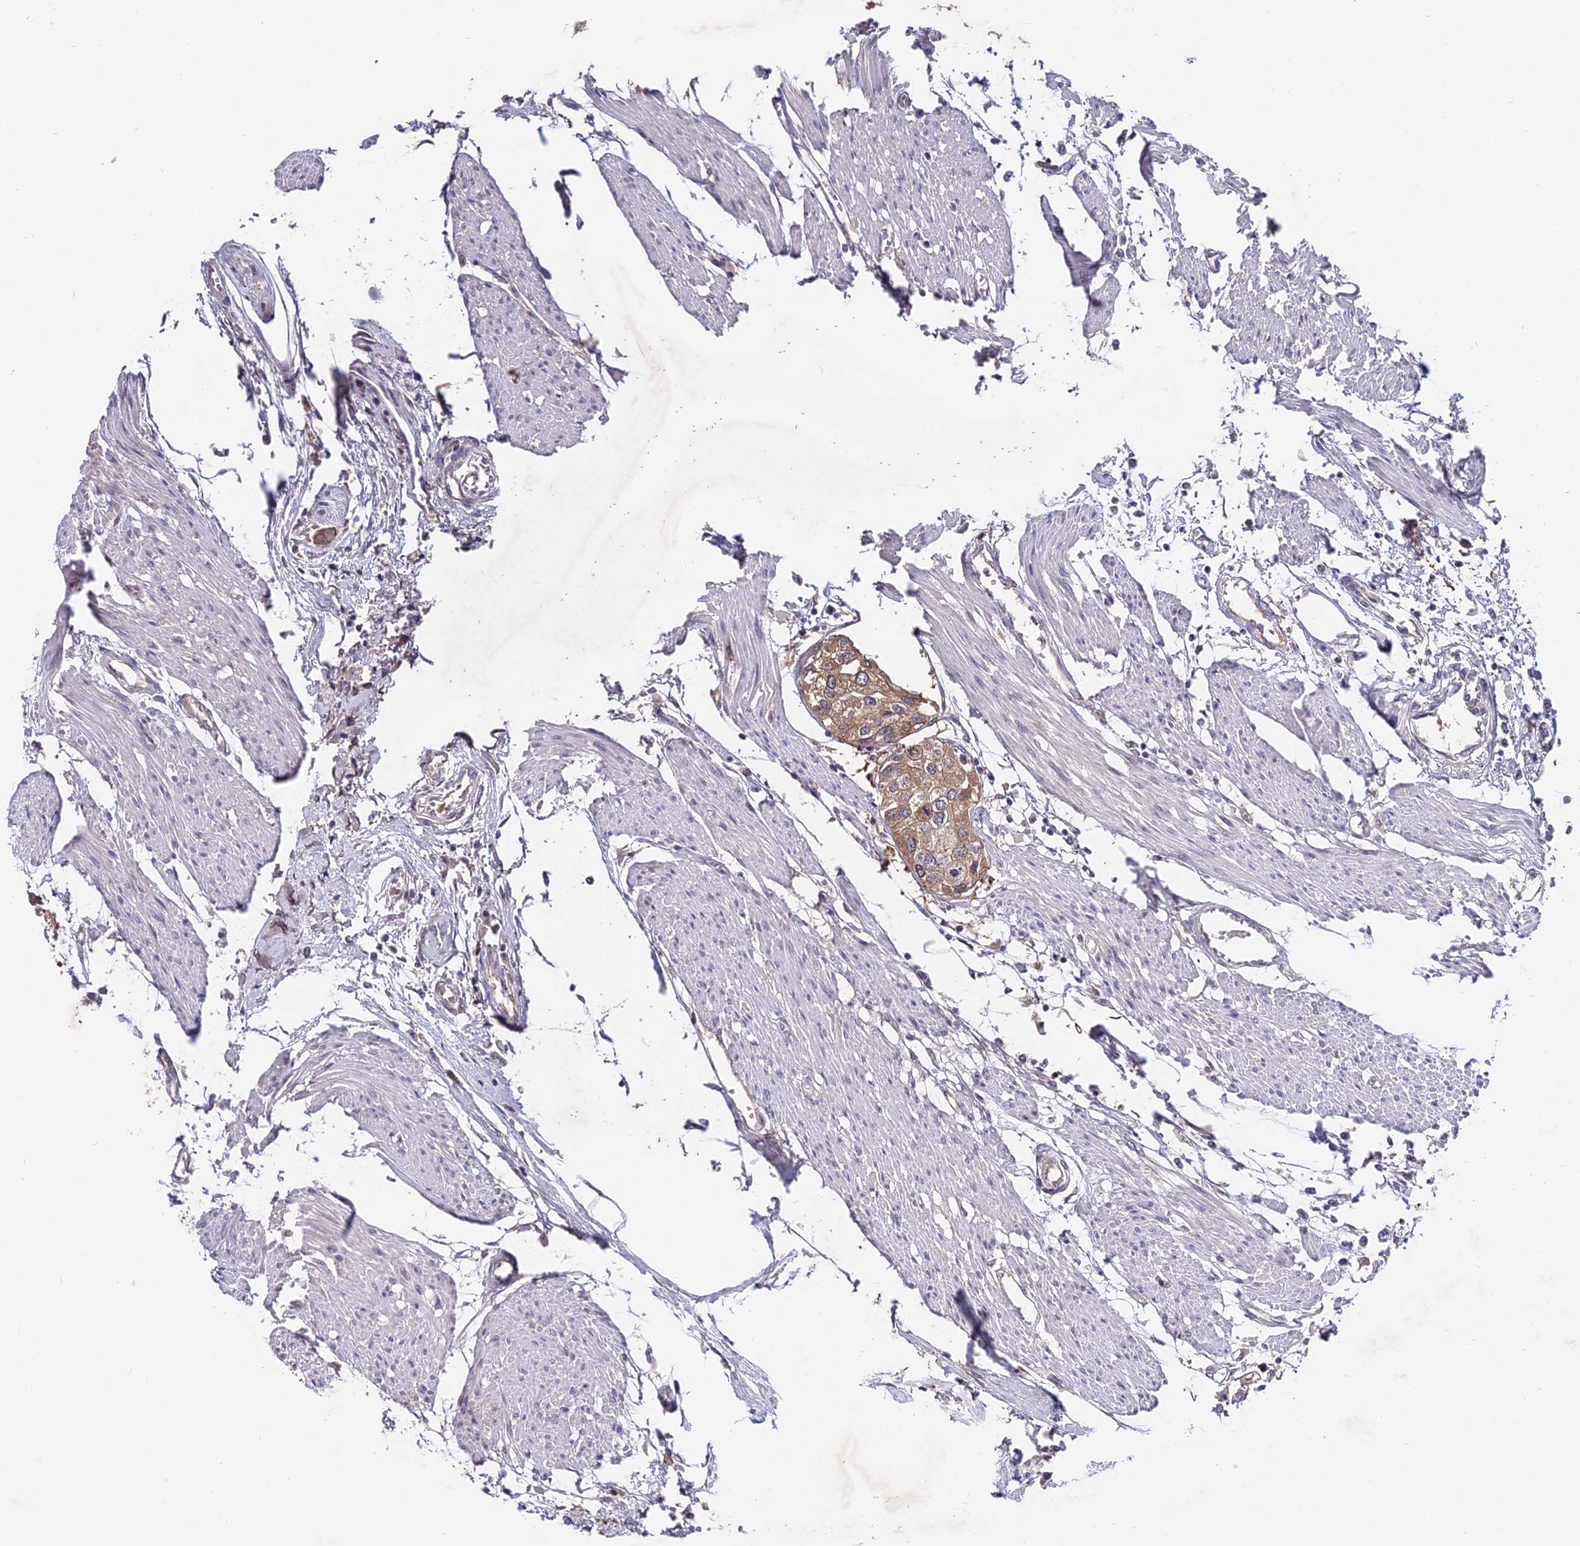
{"staining": {"intensity": "moderate", "quantity": "25%-75%", "location": "cytoplasmic/membranous"}, "tissue": "urothelial cancer", "cell_type": "Tumor cells", "image_type": "cancer", "snomed": [{"axis": "morphology", "description": "Urothelial carcinoma, High grade"}, {"axis": "topography", "description": "Urinary bladder"}], "caption": "Moderate cytoplasmic/membranous protein expression is seen in approximately 25%-75% of tumor cells in urothelial cancer.", "gene": "INPP4A", "patient": {"sex": "male", "age": 64}}